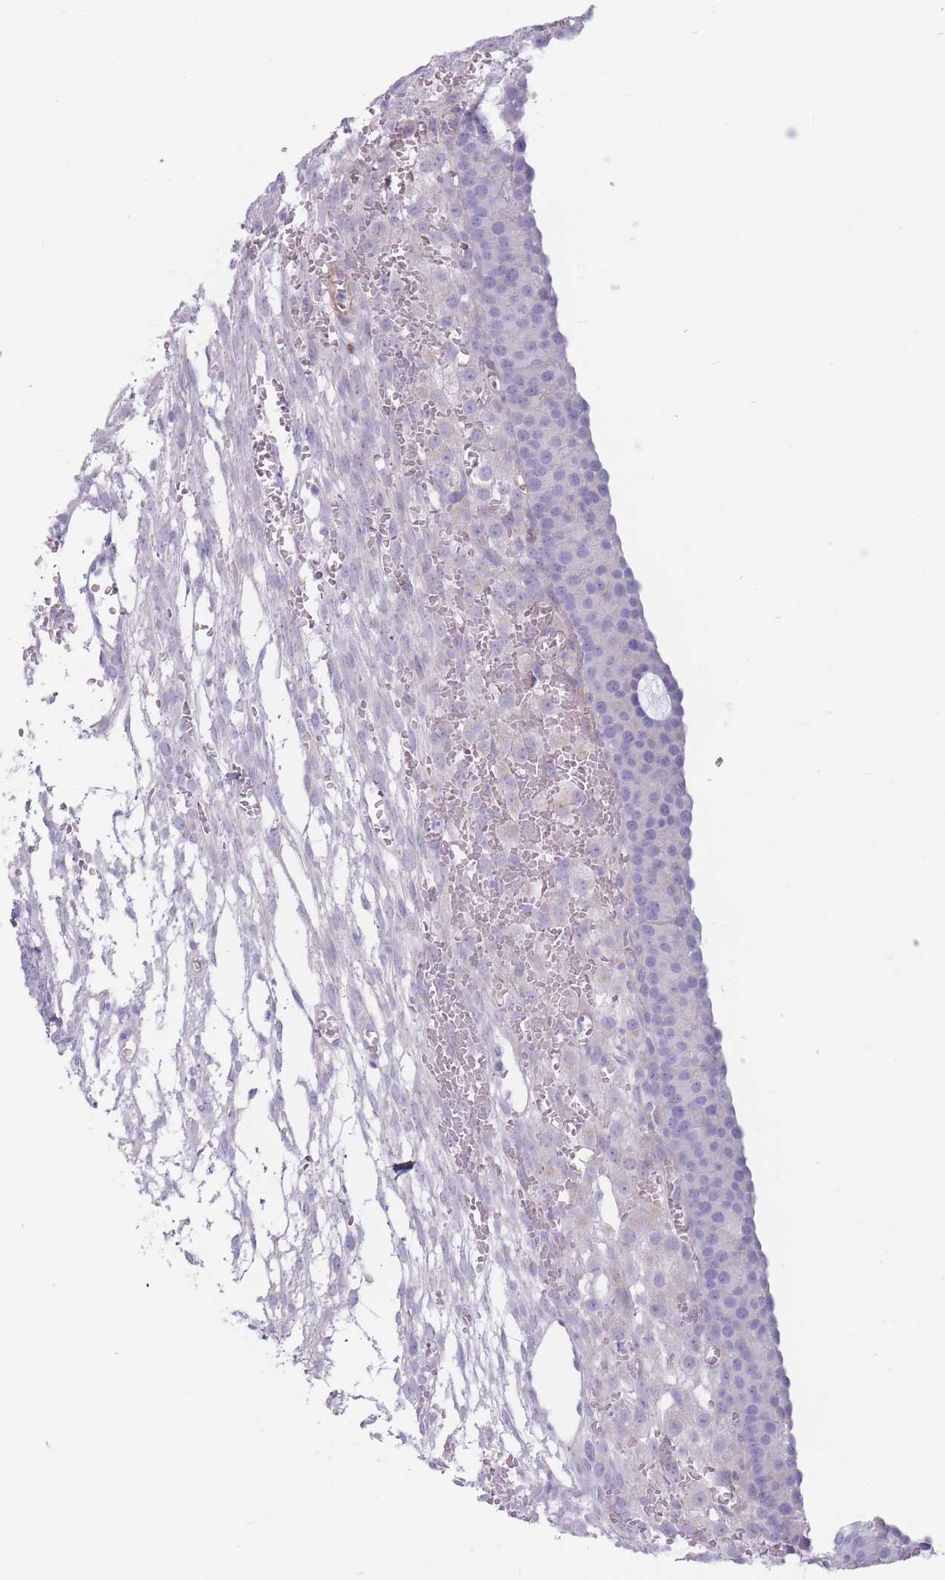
{"staining": {"intensity": "negative", "quantity": "none", "location": "none"}, "tissue": "ovary", "cell_type": "Ovarian stroma cells", "image_type": "normal", "snomed": [{"axis": "morphology", "description": "Normal tissue, NOS"}, {"axis": "topography", "description": "Ovary"}], "caption": "There is no significant positivity in ovarian stroma cells of ovary. (Brightfield microscopy of DAB (3,3'-diaminobenzidine) immunohistochemistry at high magnification).", "gene": "PLPP1", "patient": {"sex": "female", "age": 39}}